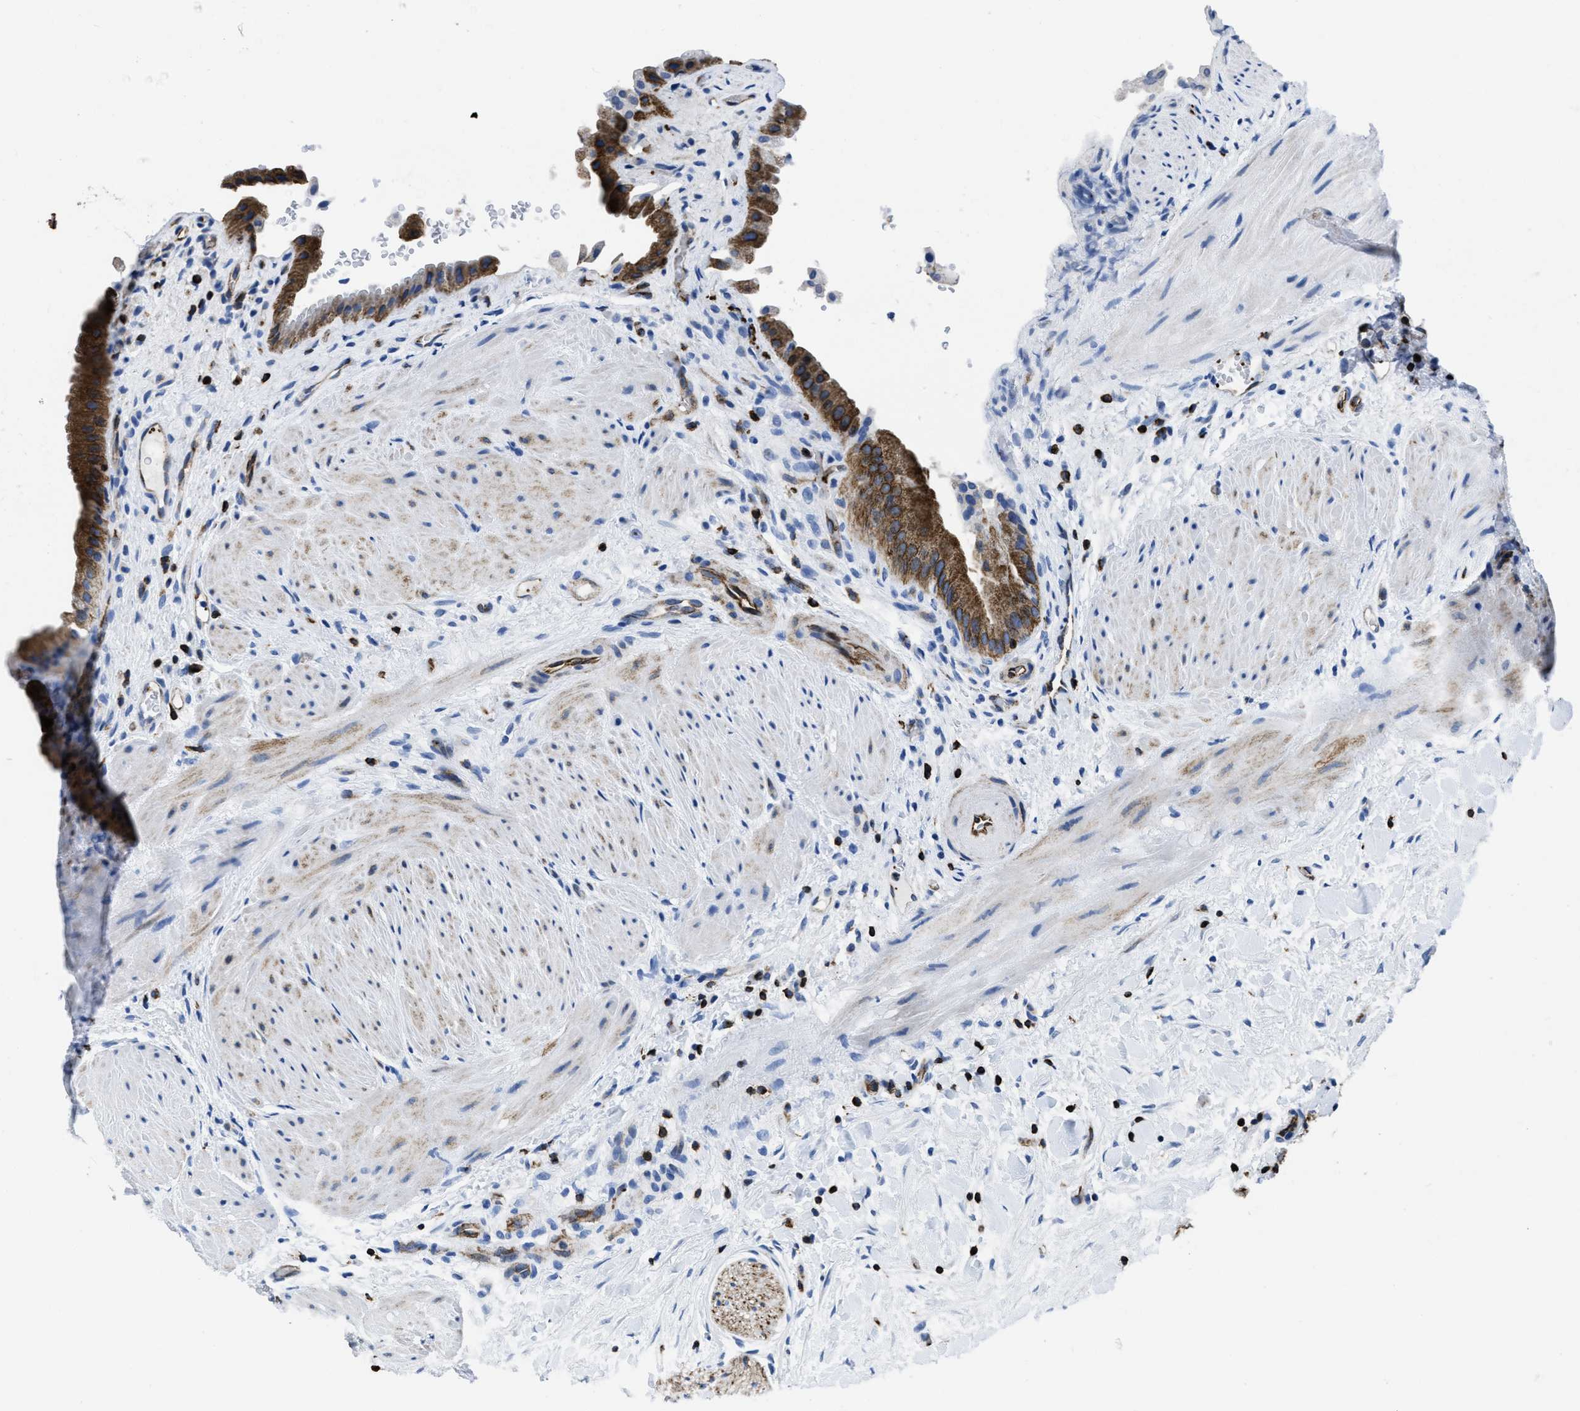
{"staining": {"intensity": "strong", "quantity": ">75%", "location": "cytoplasmic/membranous"}, "tissue": "gallbladder", "cell_type": "Glandular cells", "image_type": "normal", "snomed": [{"axis": "morphology", "description": "Normal tissue, NOS"}, {"axis": "topography", "description": "Gallbladder"}], "caption": "An image of human gallbladder stained for a protein demonstrates strong cytoplasmic/membranous brown staining in glandular cells. (IHC, brightfield microscopy, high magnification).", "gene": "ITGA3", "patient": {"sex": "male", "age": 49}}